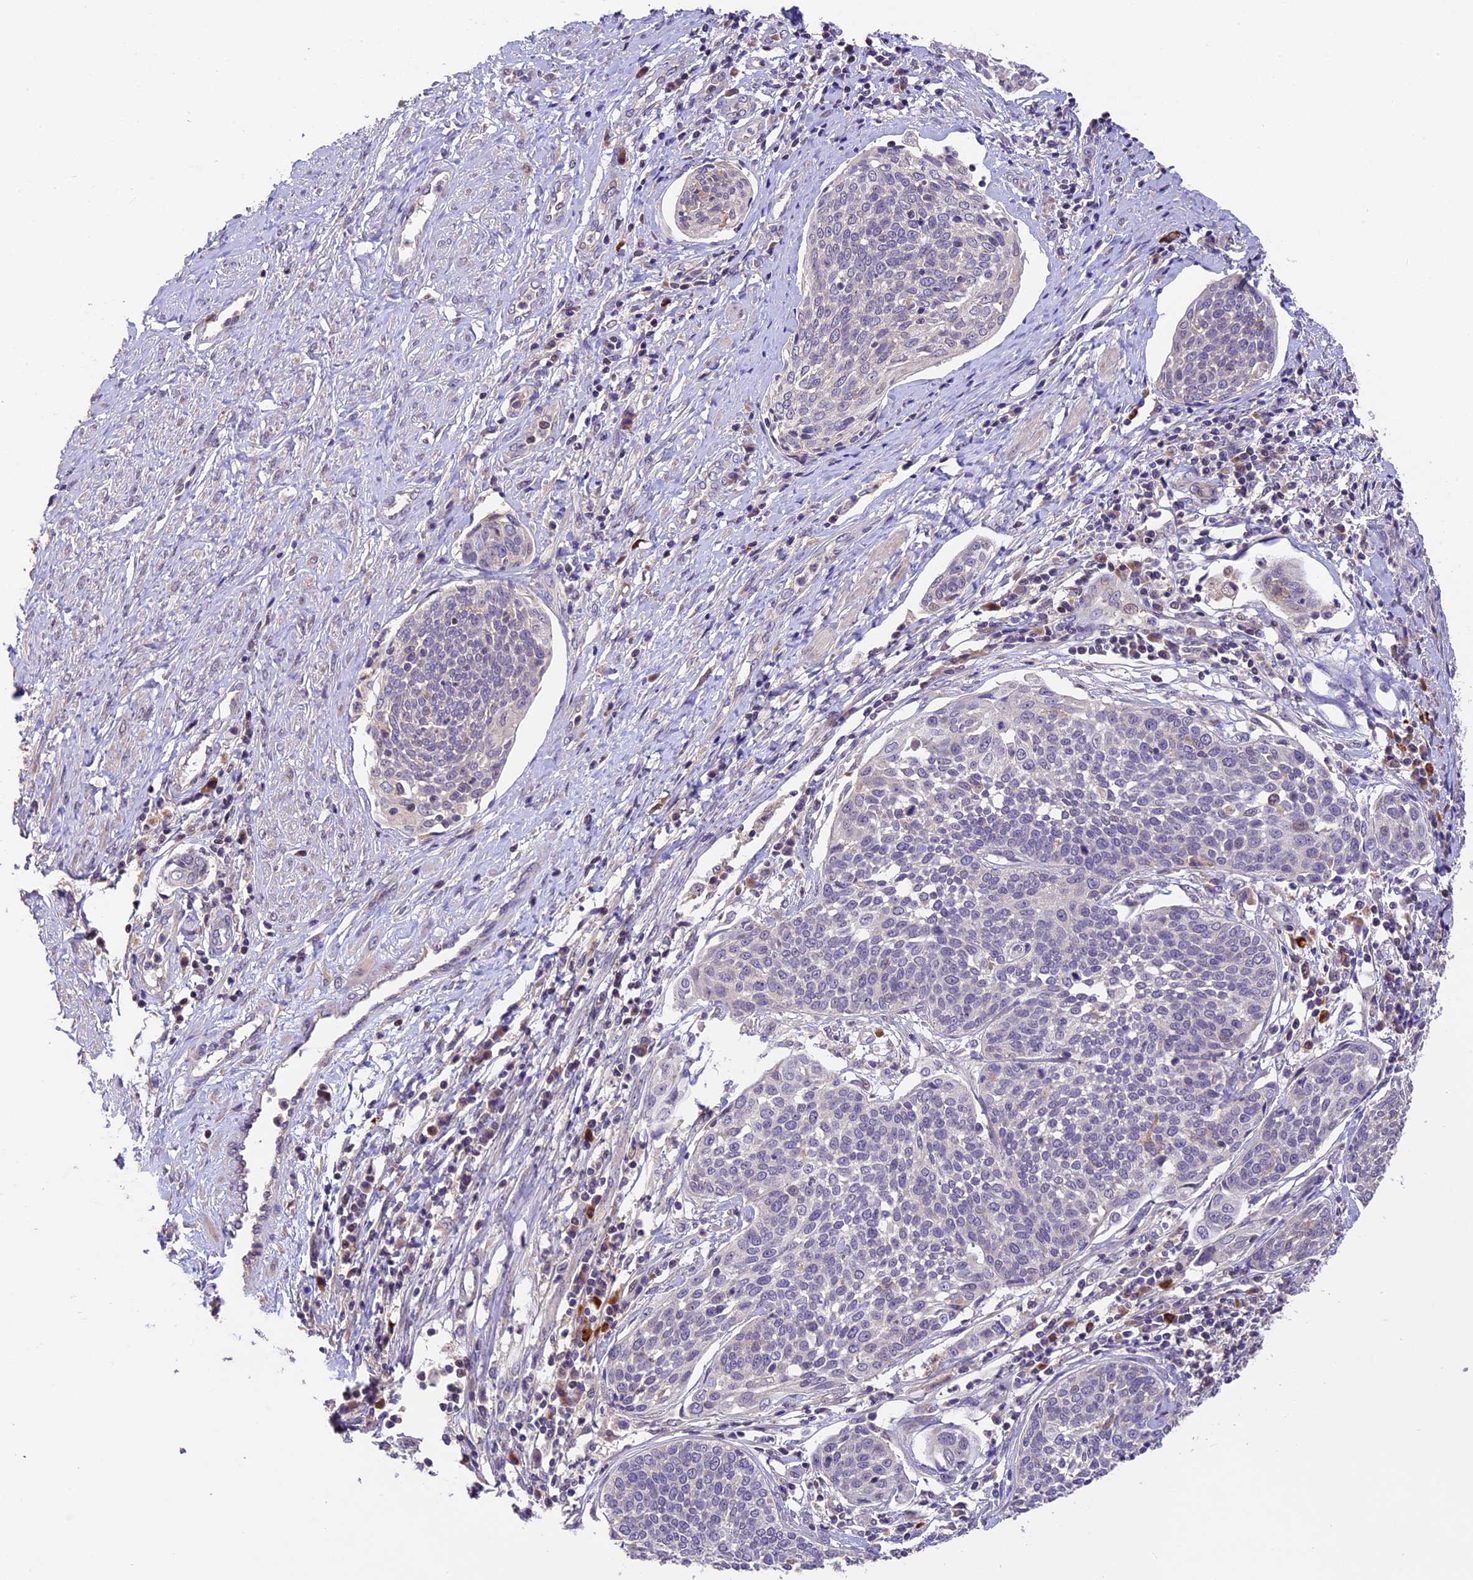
{"staining": {"intensity": "negative", "quantity": "none", "location": "none"}, "tissue": "cervical cancer", "cell_type": "Tumor cells", "image_type": "cancer", "snomed": [{"axis": "morphology", "description": "Squamous cell carcinoma, NOS"}, {"axis": "topography", "description": "Cervix"}], "caption": "IHC image of human squamous cell carcinoma (cervical) stained for a protein (brown), which demonstrates no staining in tumor cells.", "gene": "DGKH", "patient": {"sex": "female", "age": 34}}